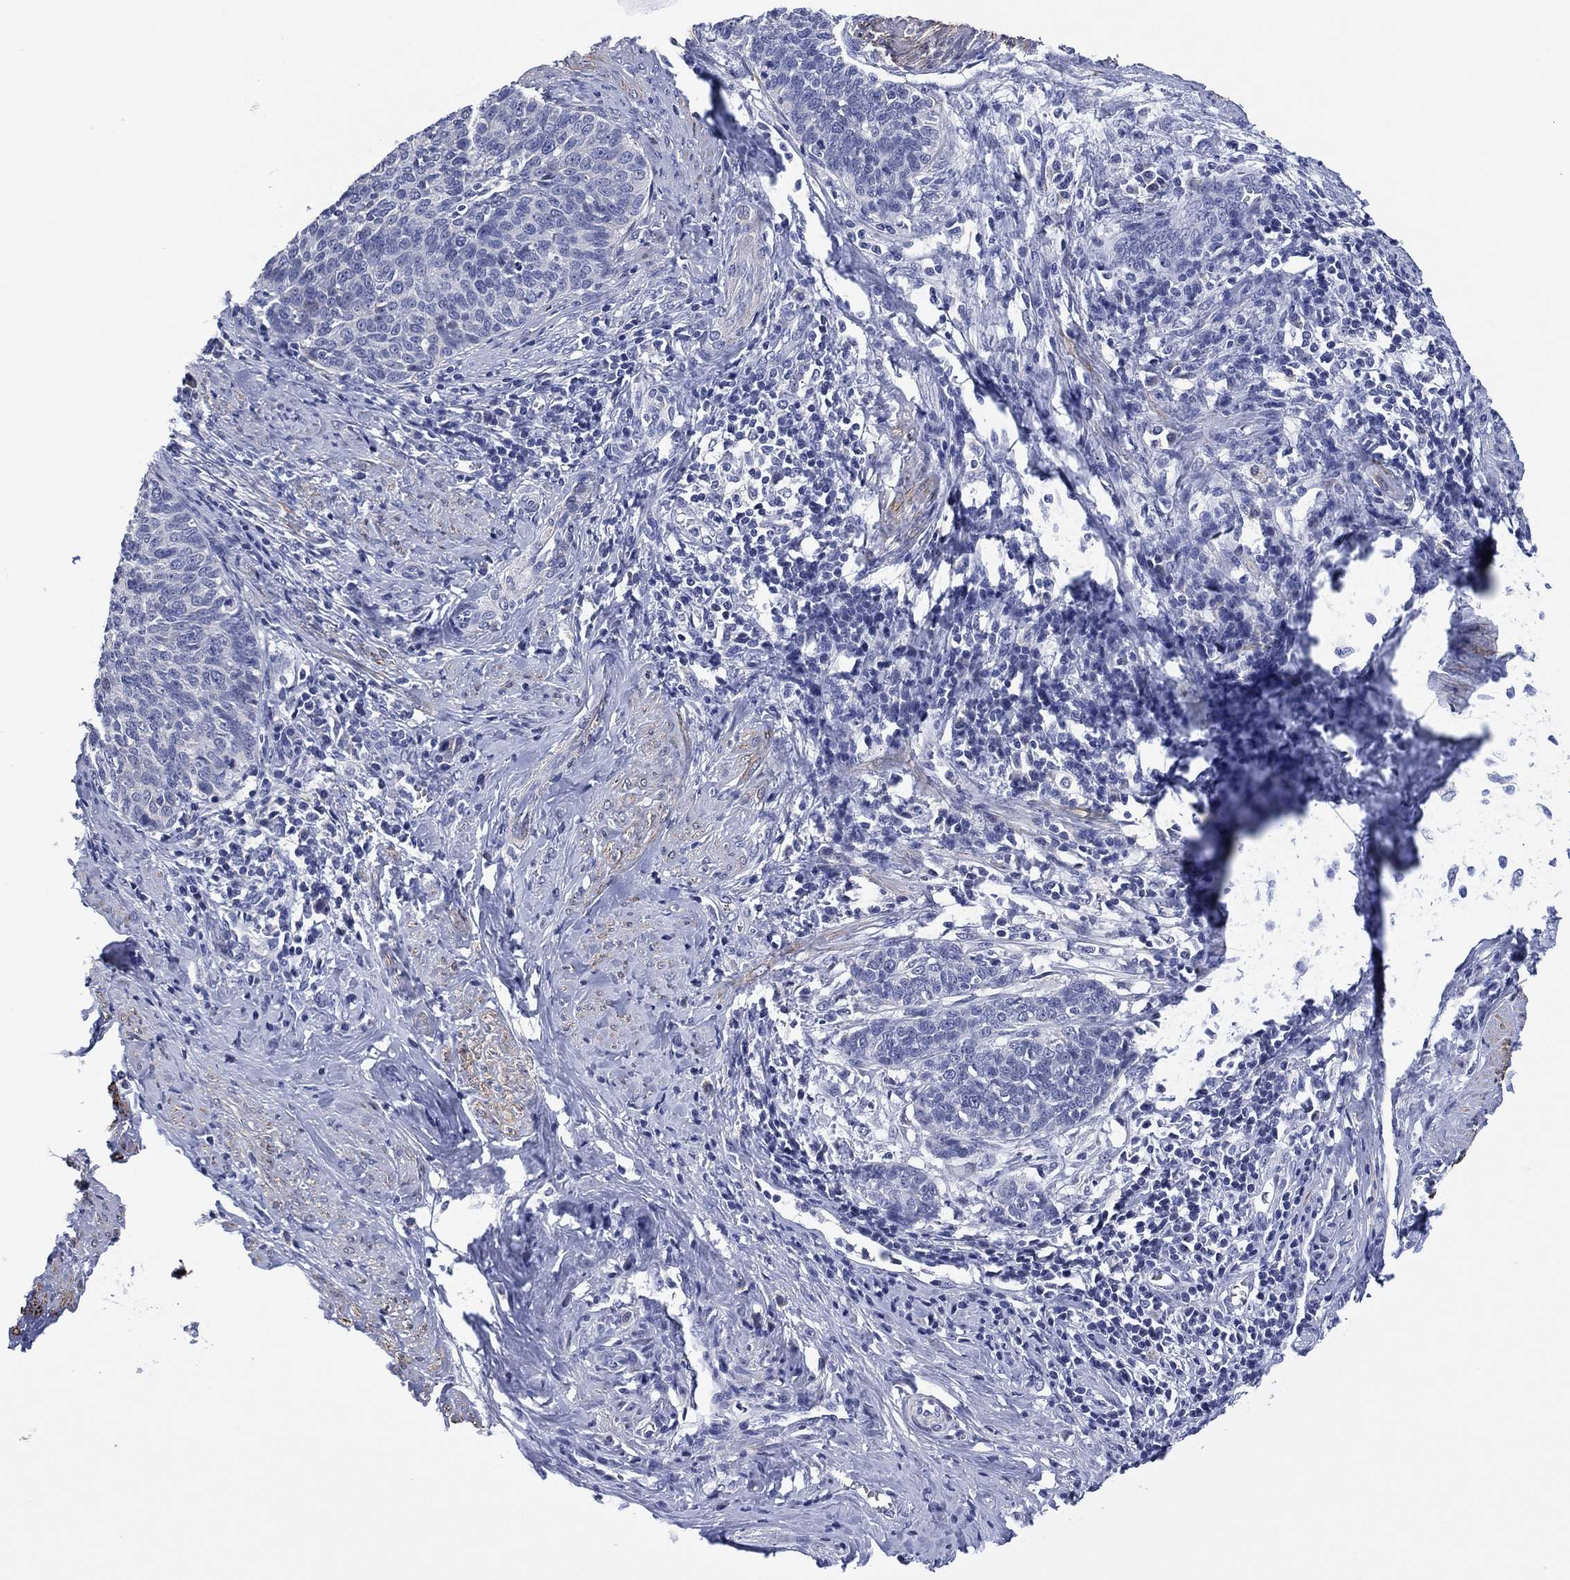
{"staining": {"intensity": "negative", "quantity": "none", "location": "none"}, "tissue": "cervical cancer", "cell_type": "Tumor cells", "image_type": "cancer", "snomed": [{"axis": "morphology", "description": "Normal tissue, NOS"}, {"axis": "morphology", "description": "Squamous cell carcinoma, NOS"}, {"axis": "topography", "description": "Cervix"}], "caption": "This micrograph is of cervical squamous cell carcinoma stained with immunohistochemistry to label a protein in brown with the nuclei are counter-stained blue. There is no expression in tumor cells.", "gene": "CLIP3", "patient": {"sex": "female", "age": 39}}